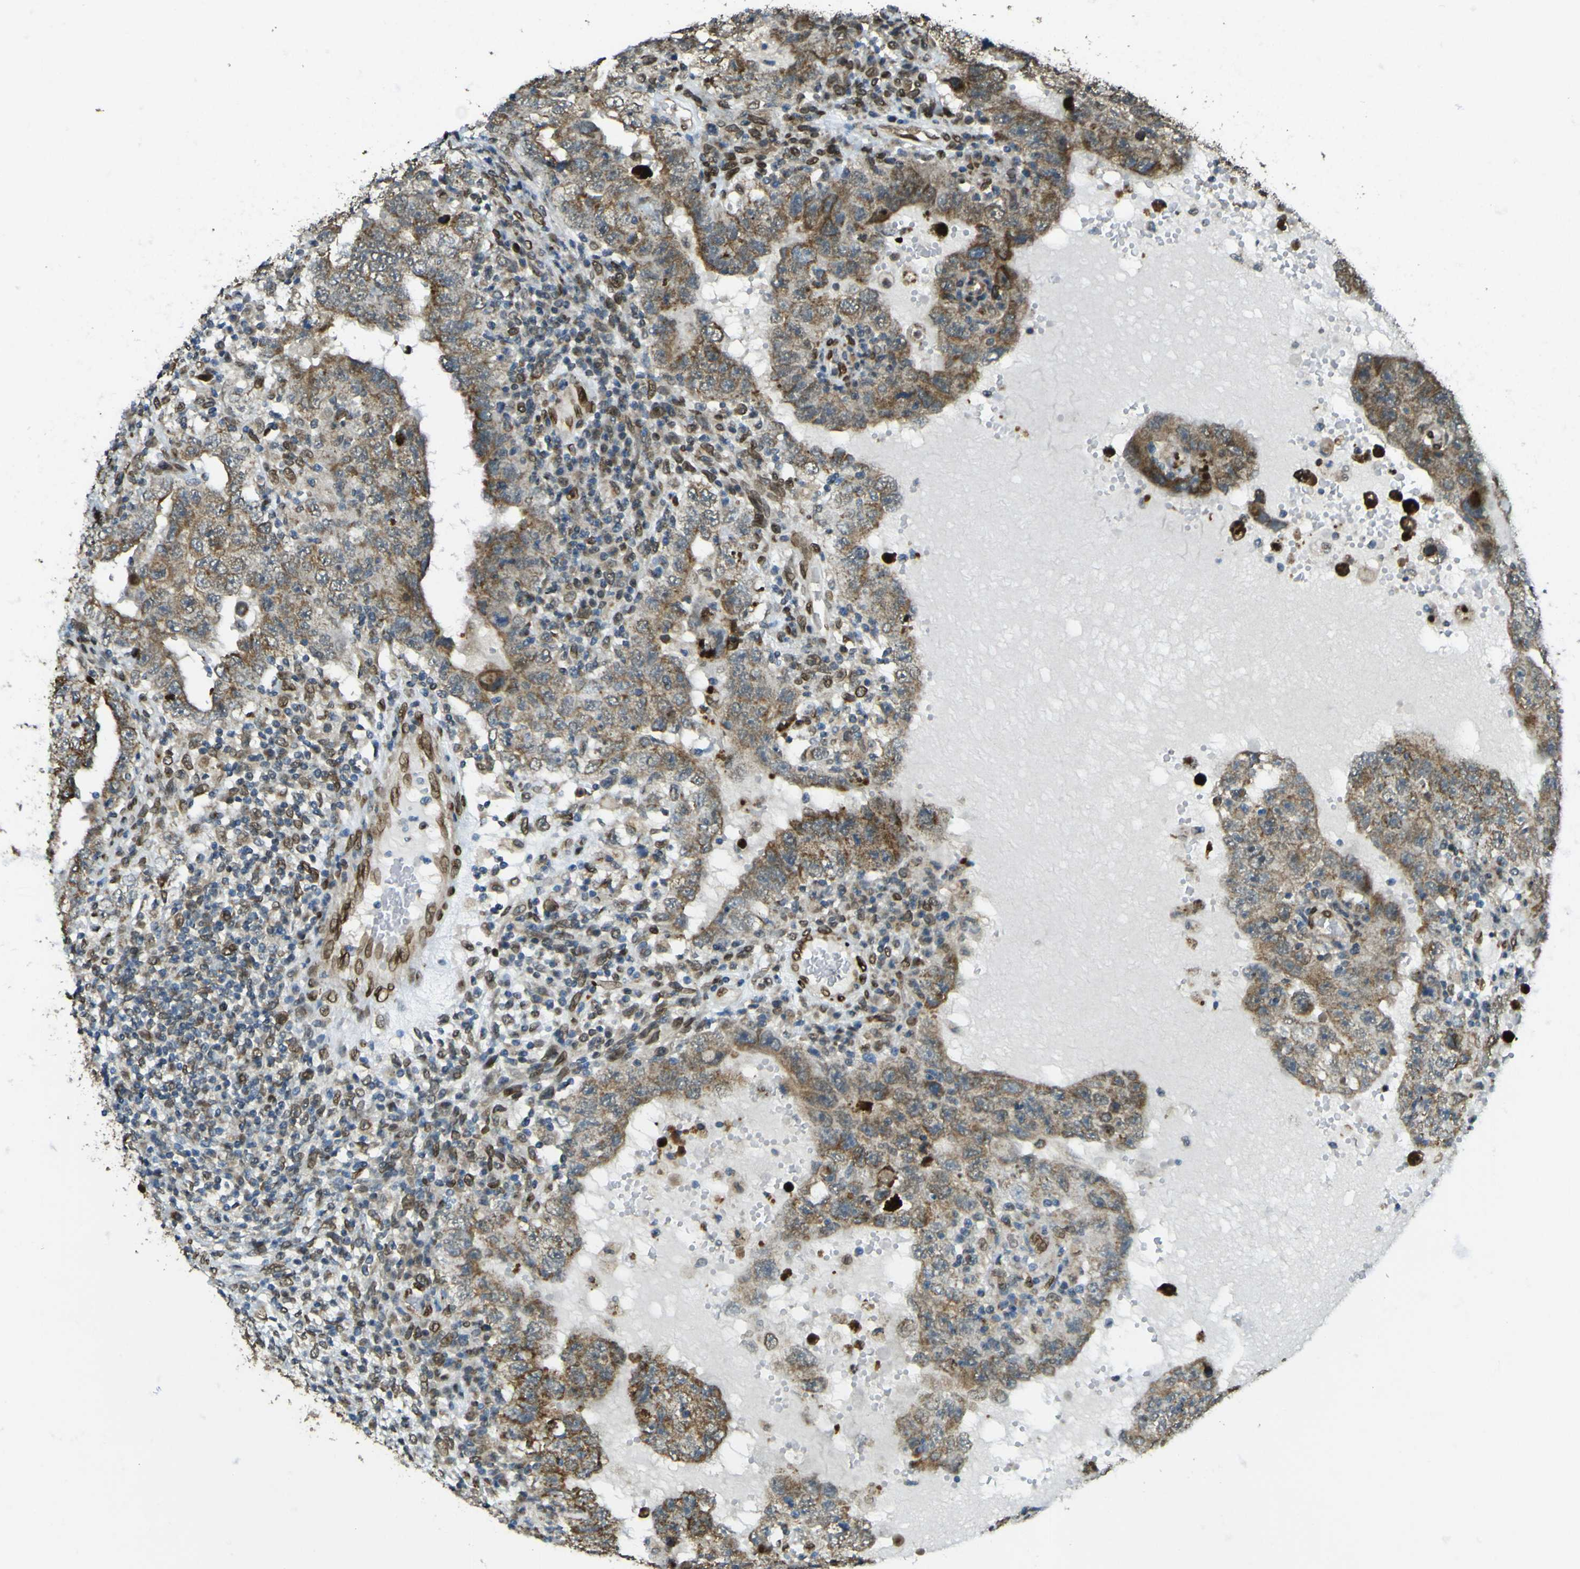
{"staining": {"intensity": "moderate", "quantity": ">75%", "location": "cytoplasmic/membranous"}, "tissue": "testis cancer", "cell_type": "Tumor cells", "image_type": "cancer", "snomed": [{"axis": "morphology", "description": "Carcinoma, Embryonal, NOS"}, {"axis": "topography", "description": "Testis"}], "caption": "Immunohistochemical staining of testis cancer (embryonal carcinoma) displays moderate cytoplasmic/membranous protein staining in approximately >75% of tumor cells. Nuclei are stained in blue.", "gene": "GALNT1", "patient": {"sex": "male", "age": 26}}